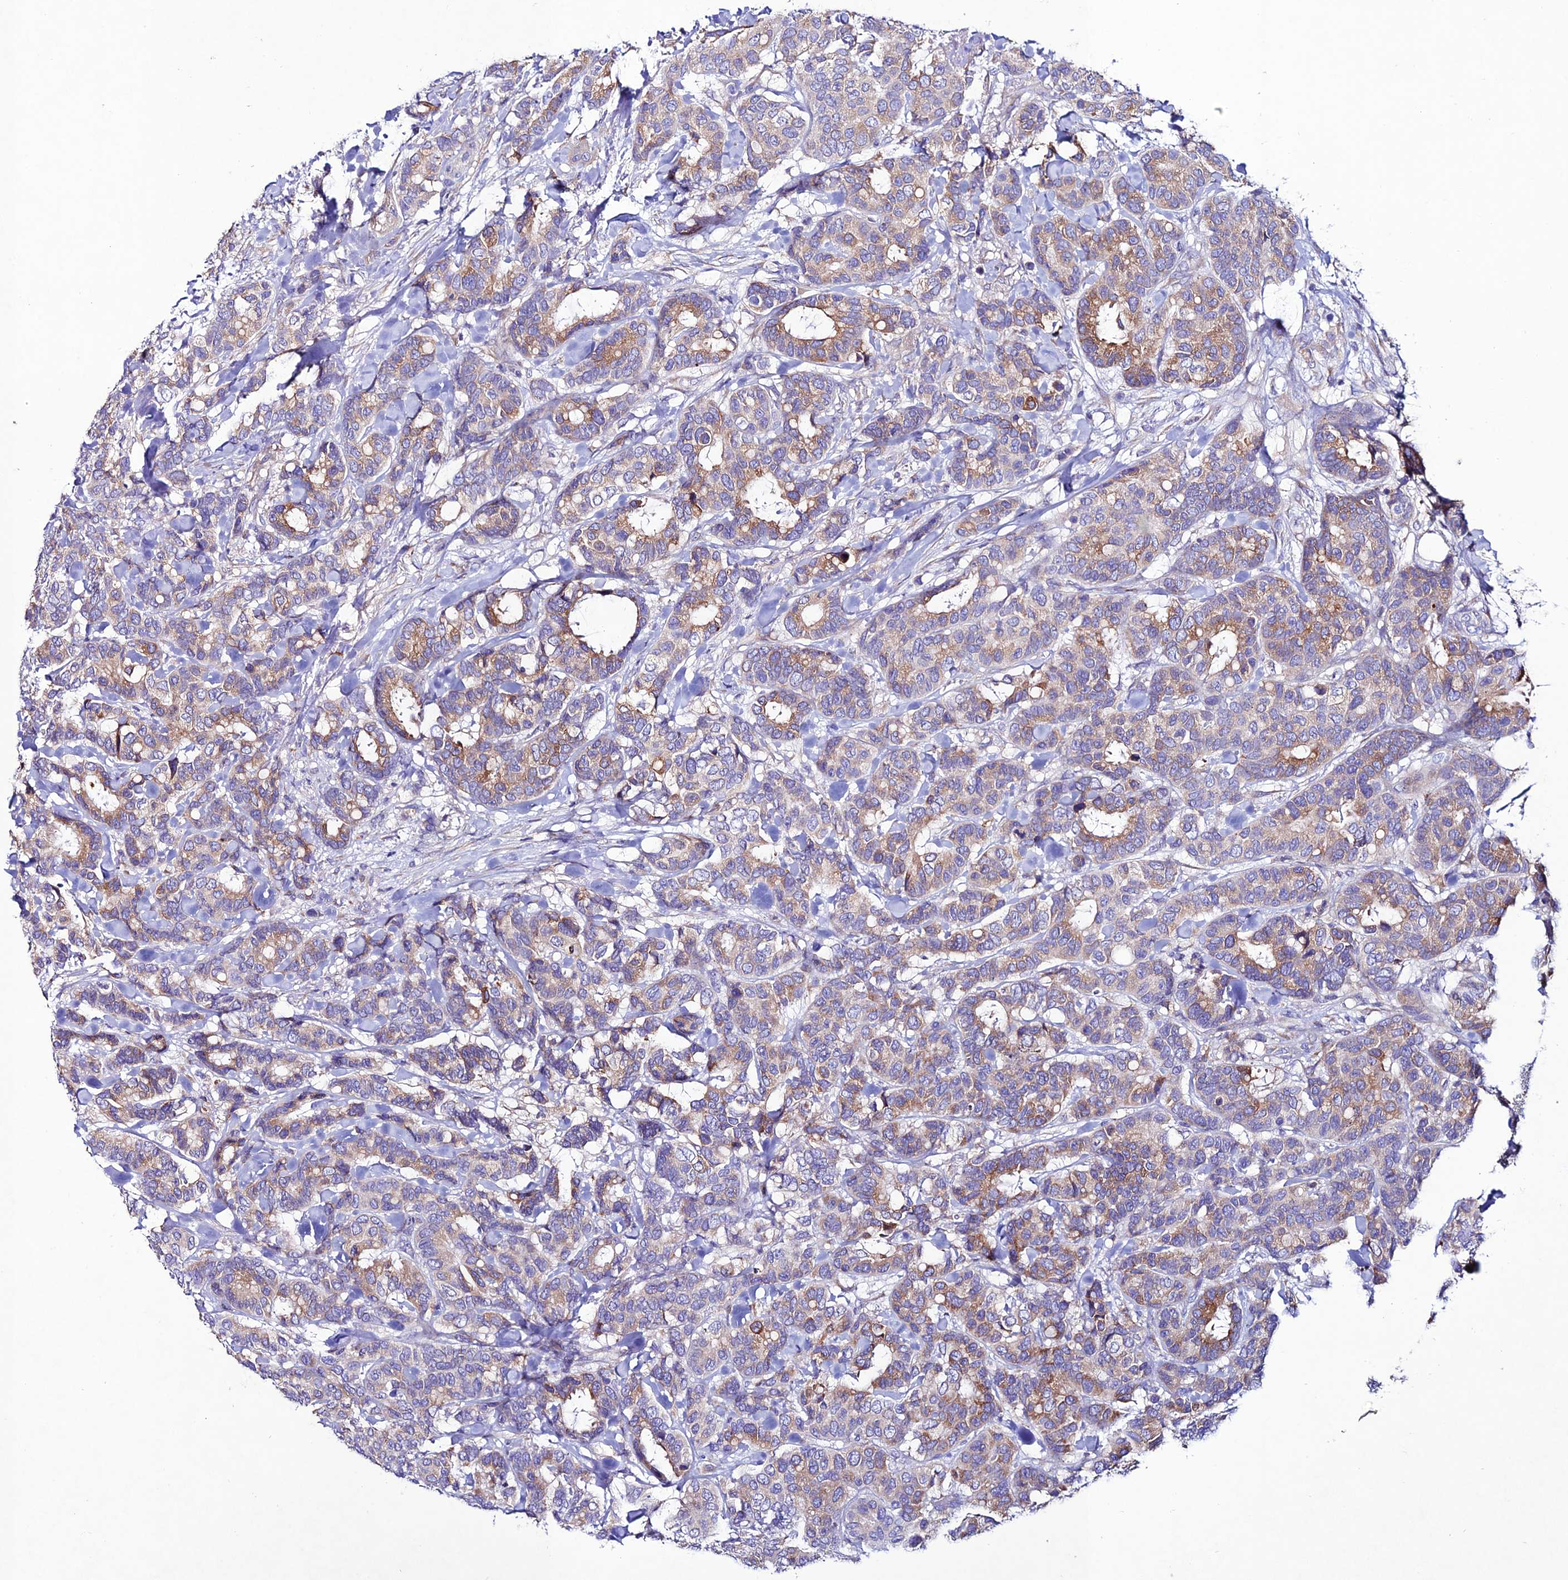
{"staining": {"intensity": "moderate", "quantity": "25%-75%", "location": "cytoplasmic/membranous"}, "tissue": "breast cancer", "cell_type": "Tumor cells", "image_type": "cancer", "snomed": [{"axis": "morphology", "description": "Normal tissue, NOS"}, {"axis": "morphology", "description": "Duct carcinoma"}, {"axis": "topography", "description": "Breast"}], "caption": "IHC staining of breast cancer, which exhibits medium levels of moderate cytoplasmic/membranous staining in approximately 25%-75% of tumor cells indicating moderate cytoplasmic/membranous protein positivity. The staining was performed using DAB (3,3'-diaminobenzidine) (brown) for protein detection and nuclei were counterstained in hematoxylin (blue).", "gene": "OR51Q1", "patient": {"sex": "female", "age": 87}}